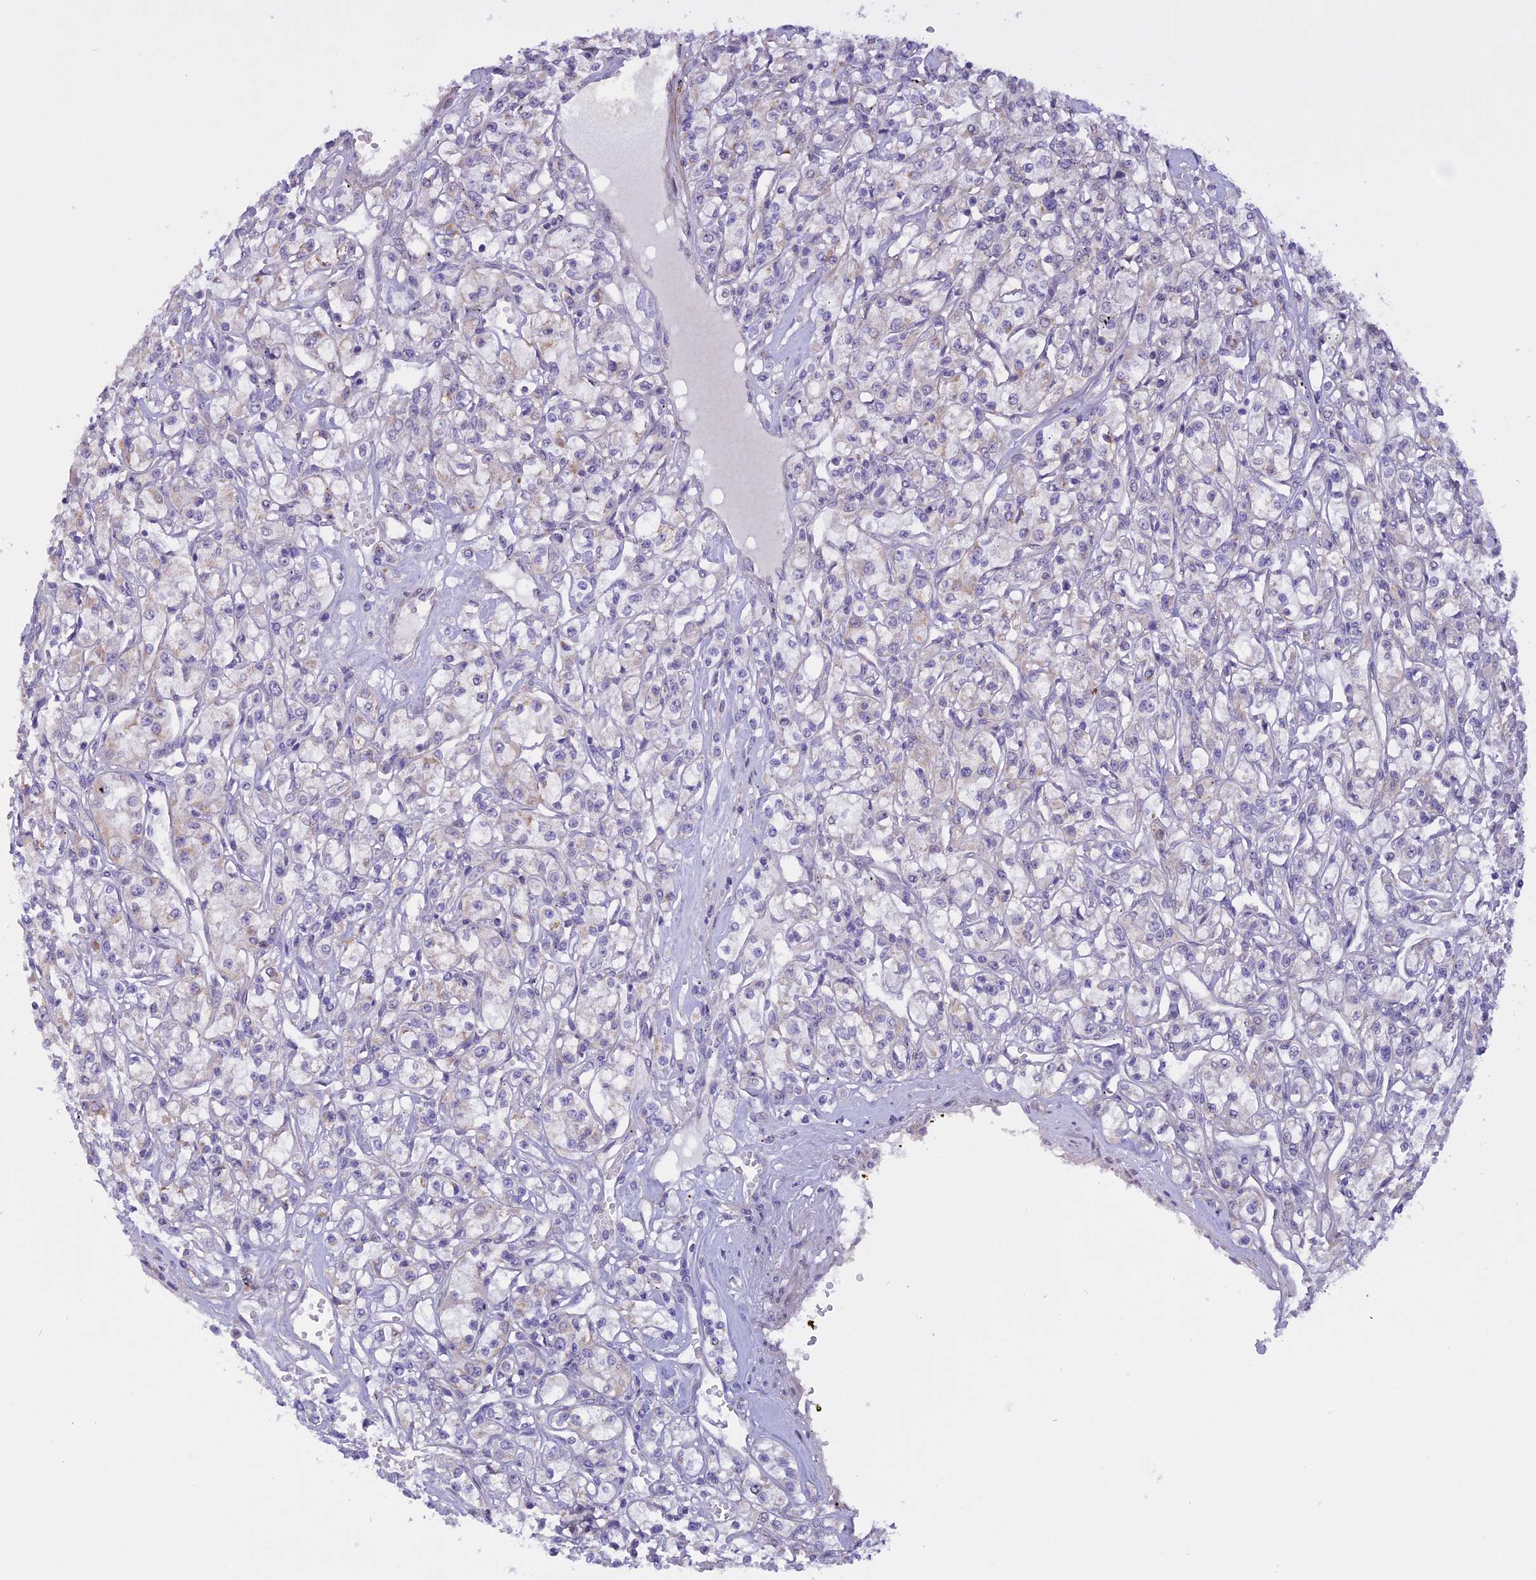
{"staining": {"intensity": "negative", "quantity": "none", "location": "none"}, "tissue": "renal cancer", "cell_type": "Tumor cells", "image_type": "cancer", "snomed": [{"axis": "morphology", "description": "Adenocarcinoma, NOS"}, {"axis": "topography", "description": "Kidney"}], "caption": "DAB (3,3'-diaminobenzidine) immunohistochemical staining of human renal cancer (adenocarcinoma) exhibits no significant expression in tumor cells.", "gene": "SPHKAP", "patient": {"sex": "female", "age": 59}}